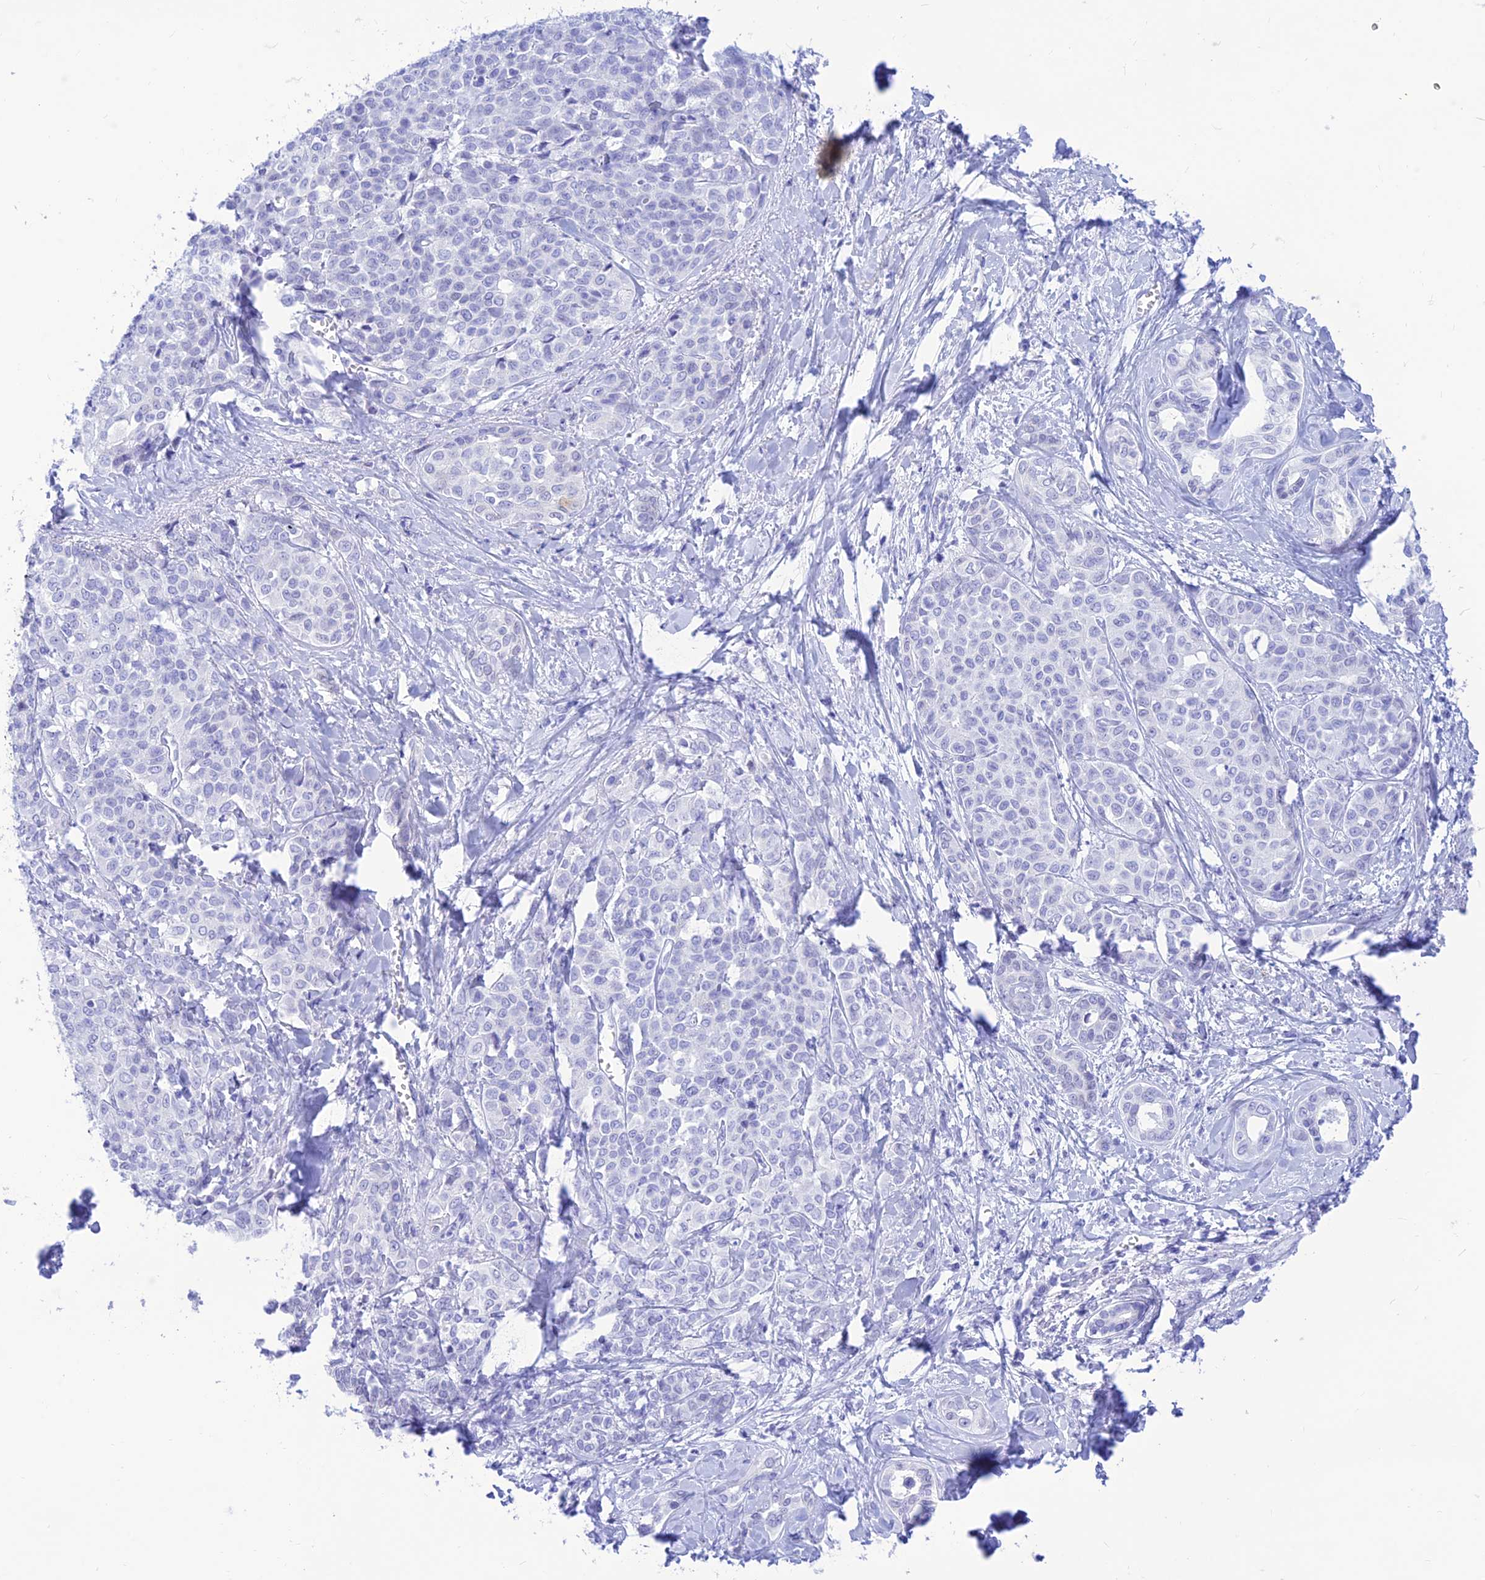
{"staining": {"intensity": "negative", "quantity": "none", "location": "none"}, "tissue": "liver cancer", "cell_type": "Tumor cells", "image_type": "cancer", "snomed": [{"axis": "morphology", "description": "Cholangiocarcinoma"}, {"axis": "topography", "description": "Liver"}], "caption": "The micrograph reveals no staining of tumor cells in liver cancer.", "gene": "PRNP", "patient": {"sex": "female", "age": 77}}